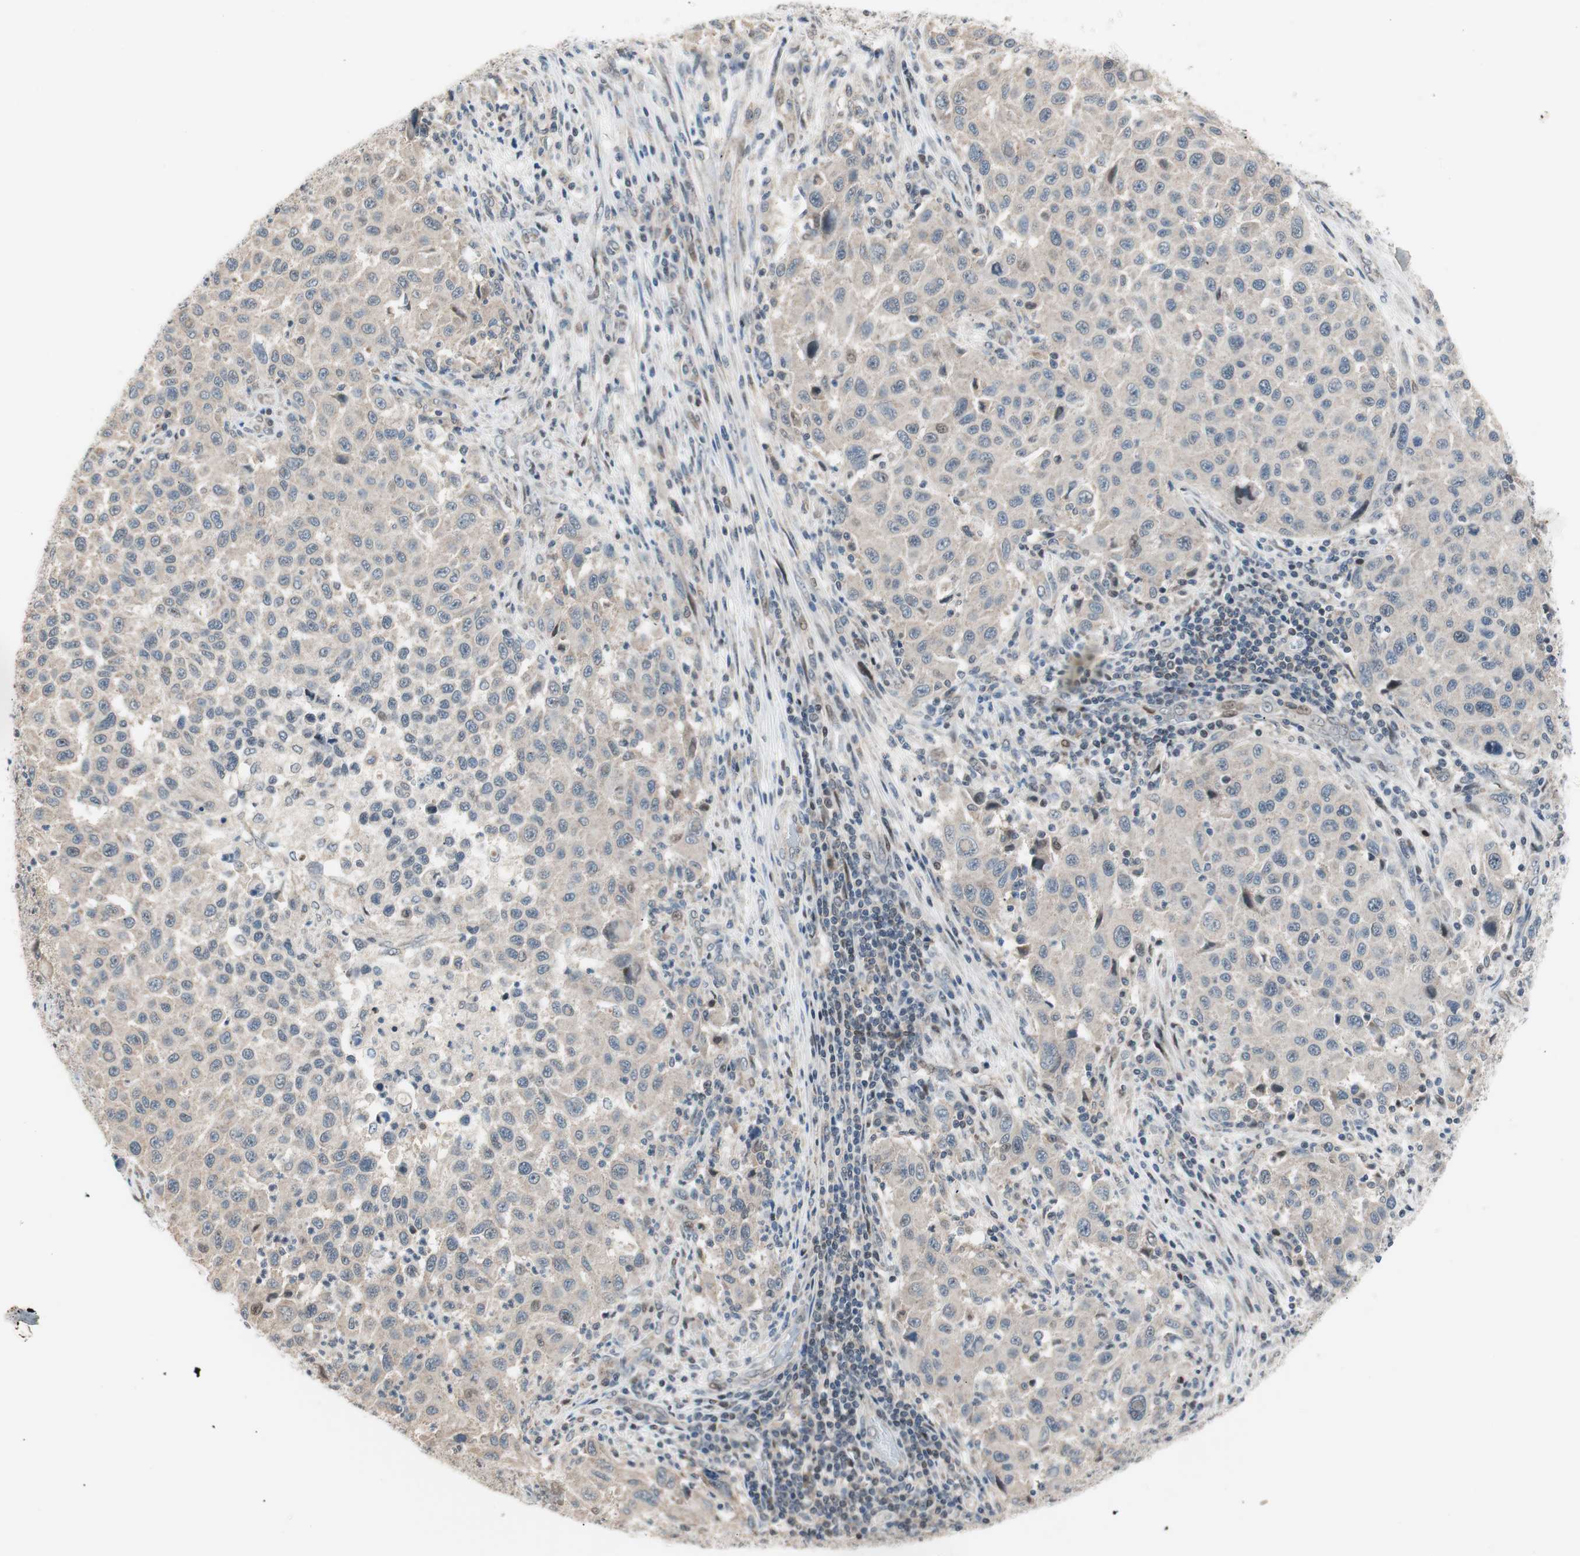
{"staining": {"intensity": "negative", "quantity": "none", "location": "none"}, "tissue": "melanoma", "cell_type": "Tumor cells", "image_type": "cancer", "snomed": [{"axis": "morphology", "description": "Malignant melanoma, Metastatic site"}, {"axis": "topography", "description": "Lymph node"}], "caption": "This is a photomicrograph of immunohistochemistry staining of malignant melanoma (metastatic site), which shows no expression in tumor cells.", "gene": "POLH", "patient": {"sex": "male", "age": 61}}